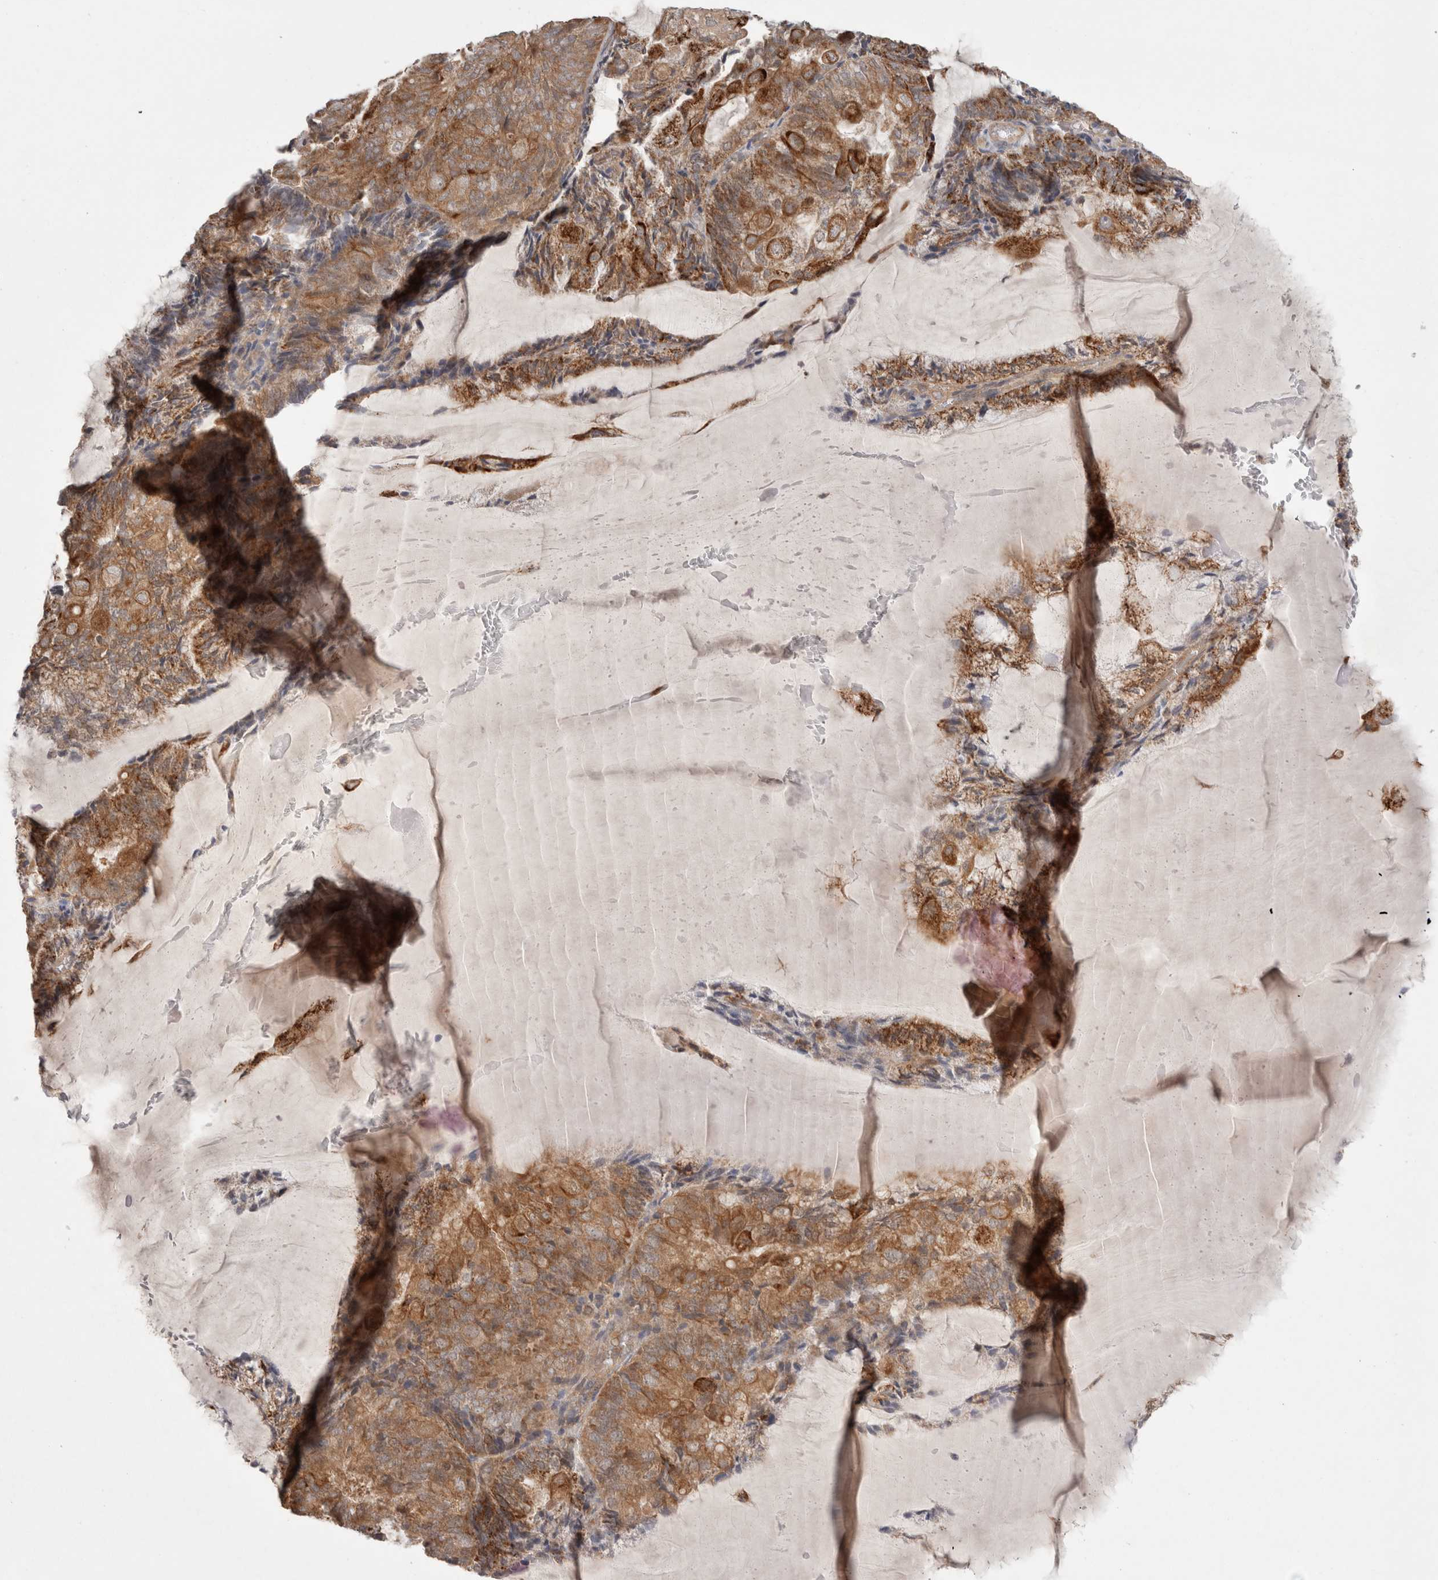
{"staining": {"intensity": "moderate", "quantity": ">75%", "location": "cytoplasmic/membranous"}, "tissue": "endometrial cancer", "cell_type": "Tumor cells", "image_type": "cancer", "snomed": [{"axis": "morphology", "description": "Adenocarcinoma, NOS"}, {"axis": "topography", "description": "Endometrium"}], "caption": "Endometrial adenocarcinoma stained with IHC demonstrates moderate cytoplasmic/membranous expression in about >75% of tumor cells.", "gene": "HROB", "patient": {"sex": "female", "age": 81}}